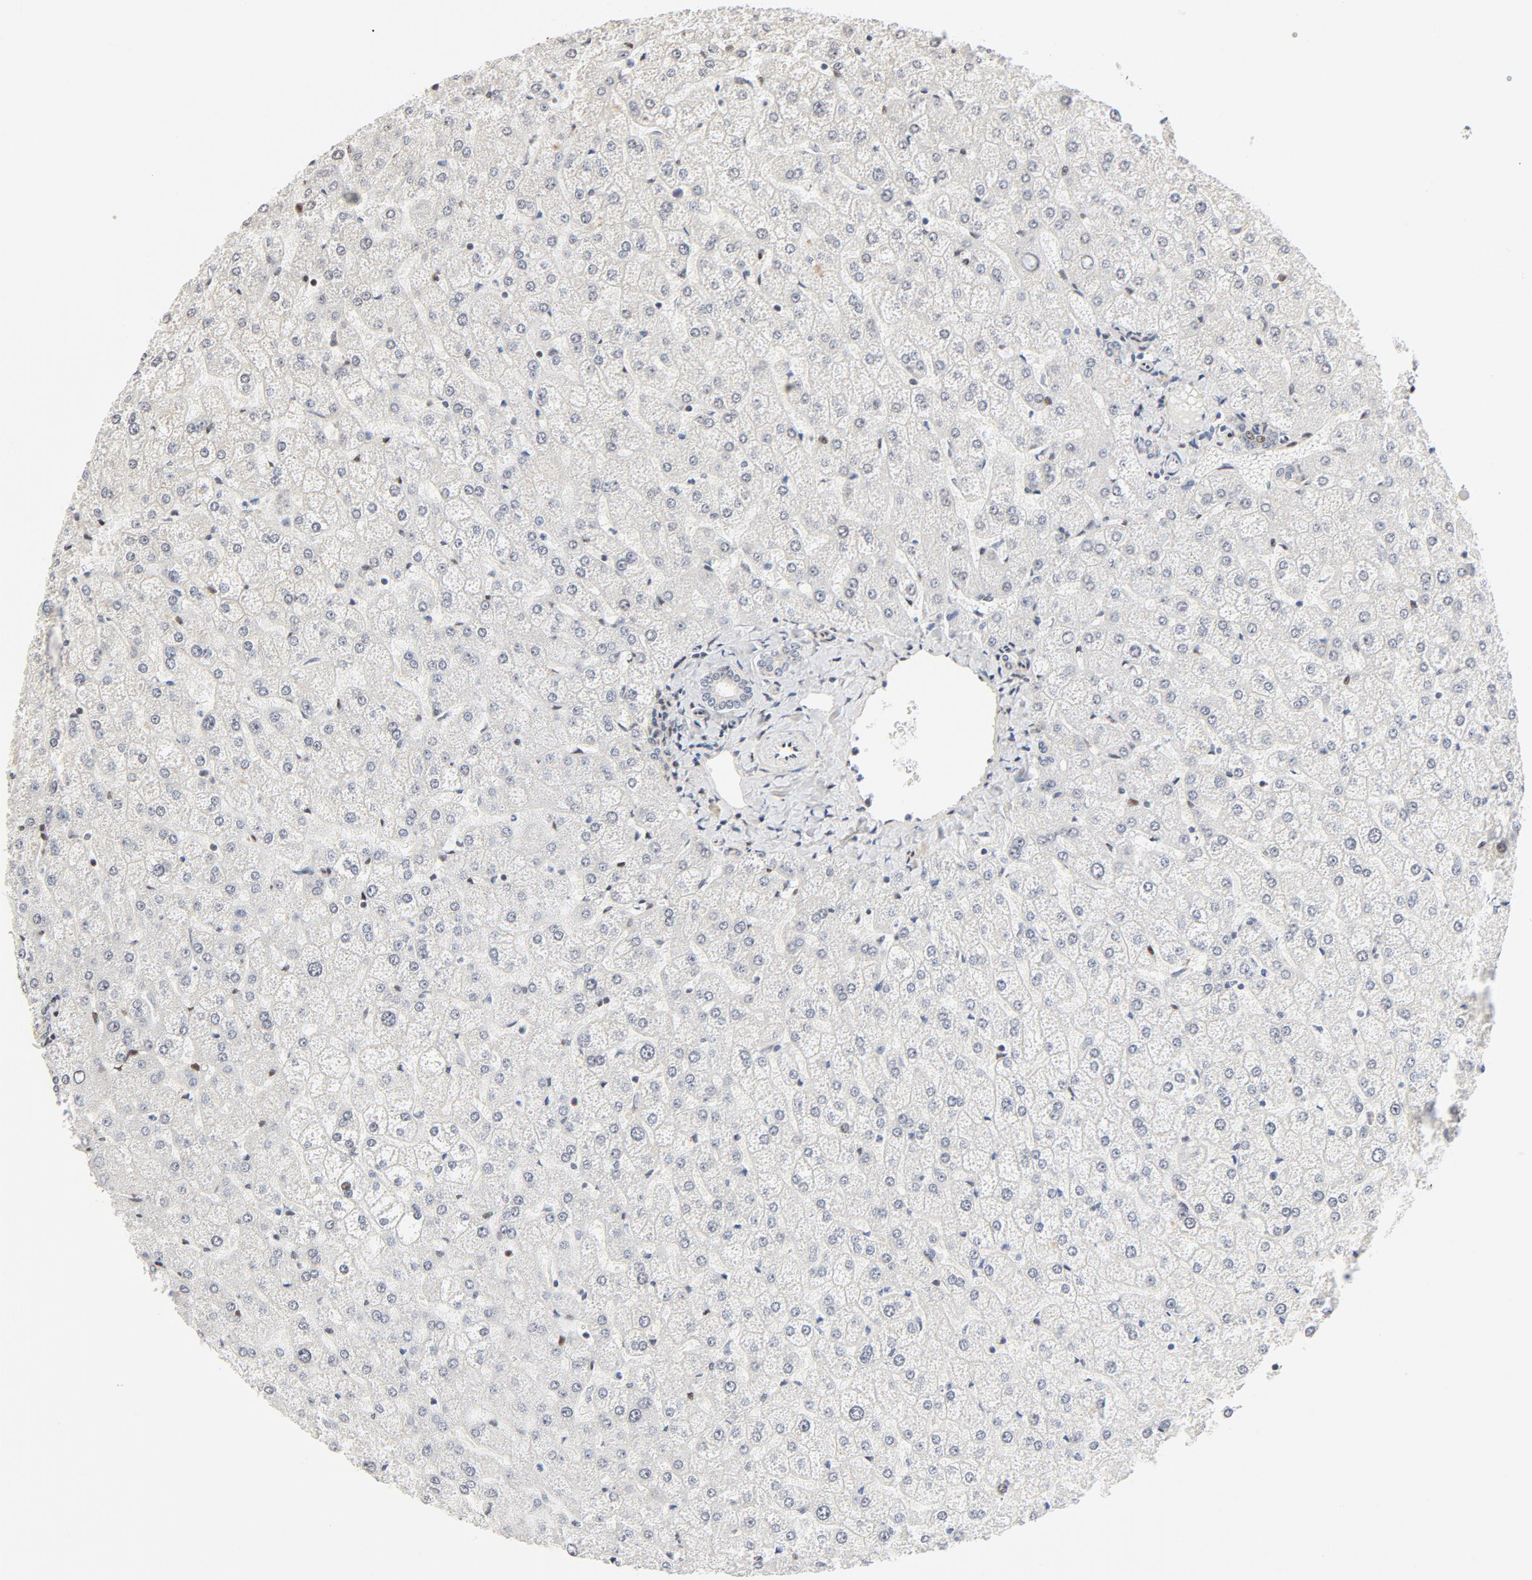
{"staining": {"intensity": "negative", "quantity": "none", "location": "none"}, "tissue": "liver", "cell_type": "Cholangiocytes", "image_type": "normal", "snomed": [{"axis": "morphology", "description": "Normal tissue, NOS"}, {"axis": "topography", "description": "Liver"}], "caption": "Immunohistochemistry (IHC) histopathology image of normal liver: human liver stained with DAB displays no significant protein expression in cholangiocytes.", "gene": "GTF2I", "patient": {"sex": "female", "age": 32}}